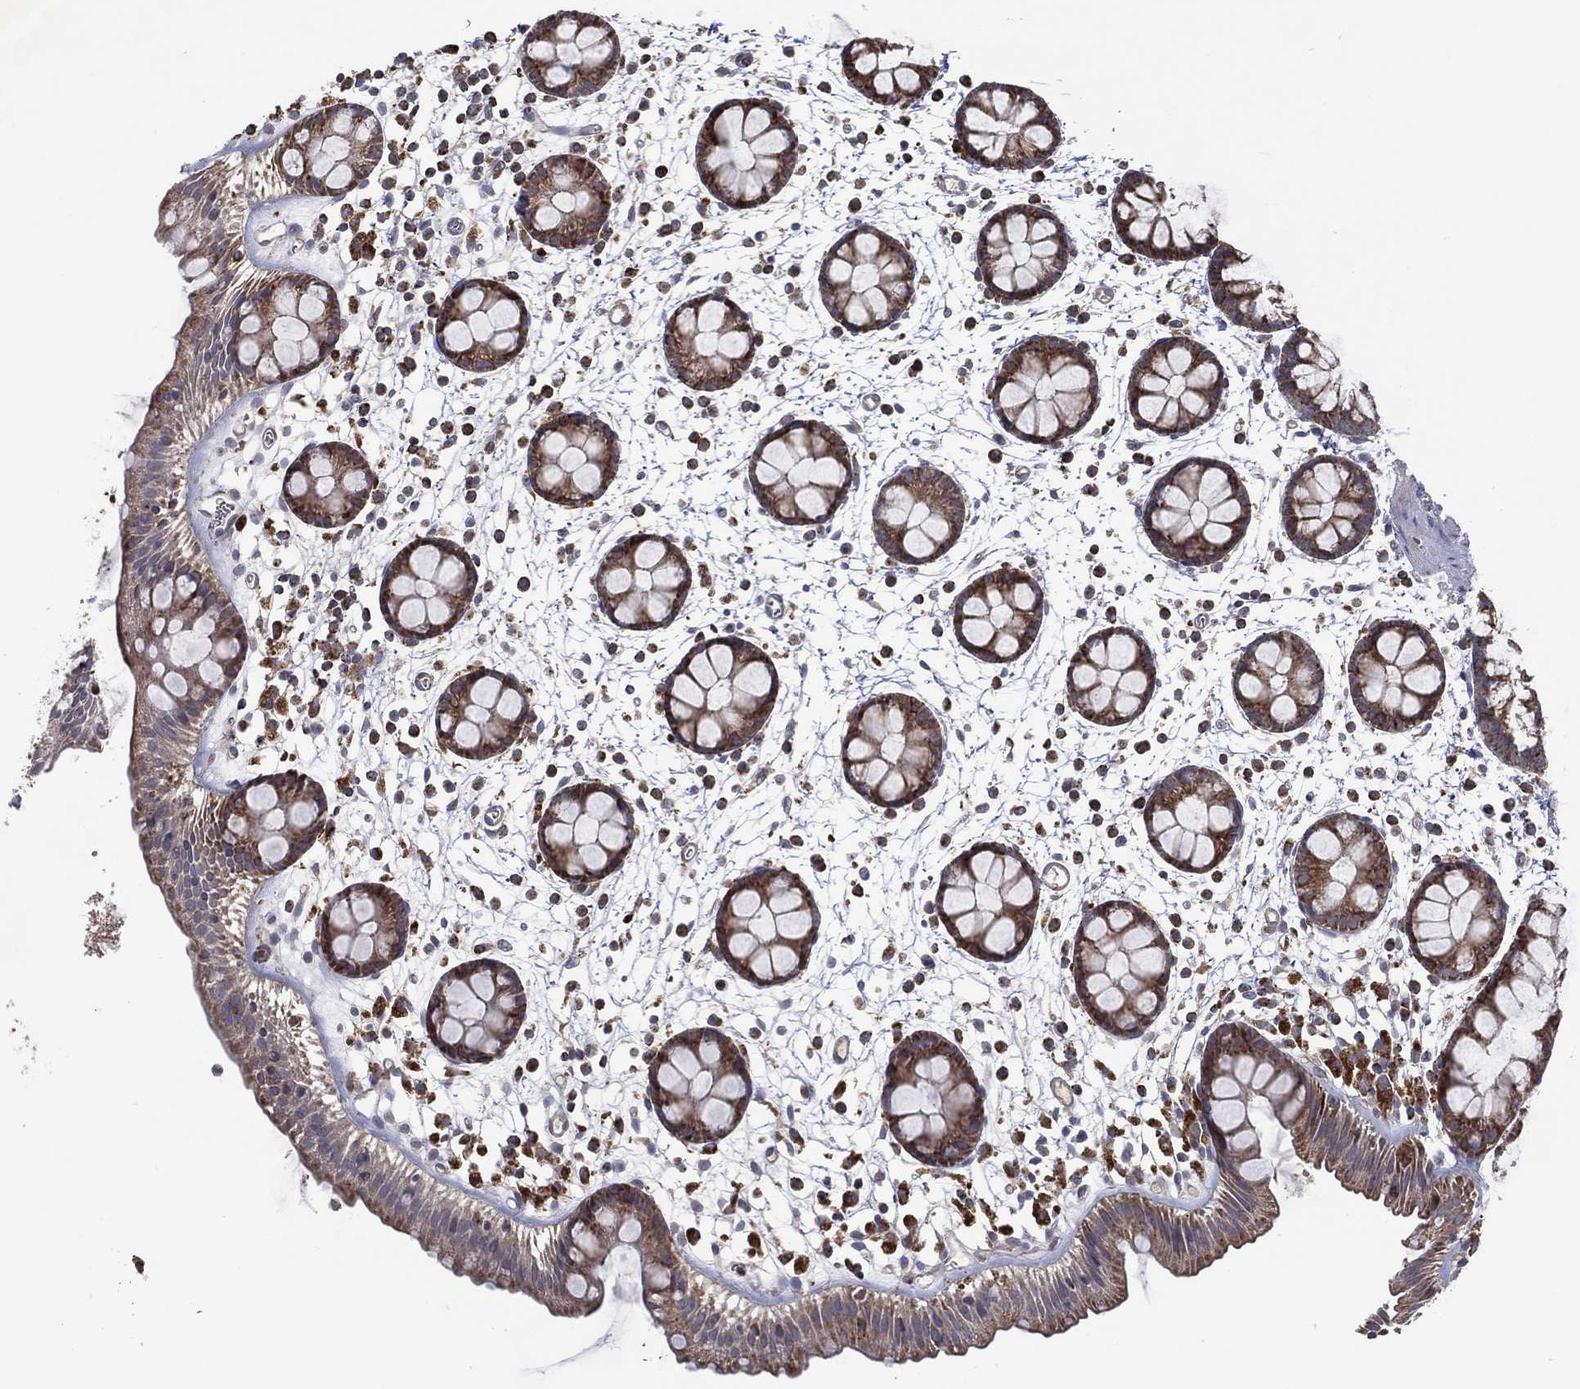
{"staining": {"intensity": "strong", "quantity": ">75%", "location": "cytoplasmic/membranous"}, "tissue": "rectum", "cell_type": "Glandular cells", "image_type": "normal", "snomed": [{"axis": "morphology", "description": "Normal tissue, NOS"}, {"axis": "topography", "description": "Rectum"}], "caption": "Normal rectum was stained to show a protein in brown. There is high levels of strong cytoplasmic/membranous positivity in approximately >75% of glandular cells. (brown staining indicates protein expression, while blue staining denotes nuclei).", "gene": "STARD3", "patient": {"sex": "male", "age": 57}}